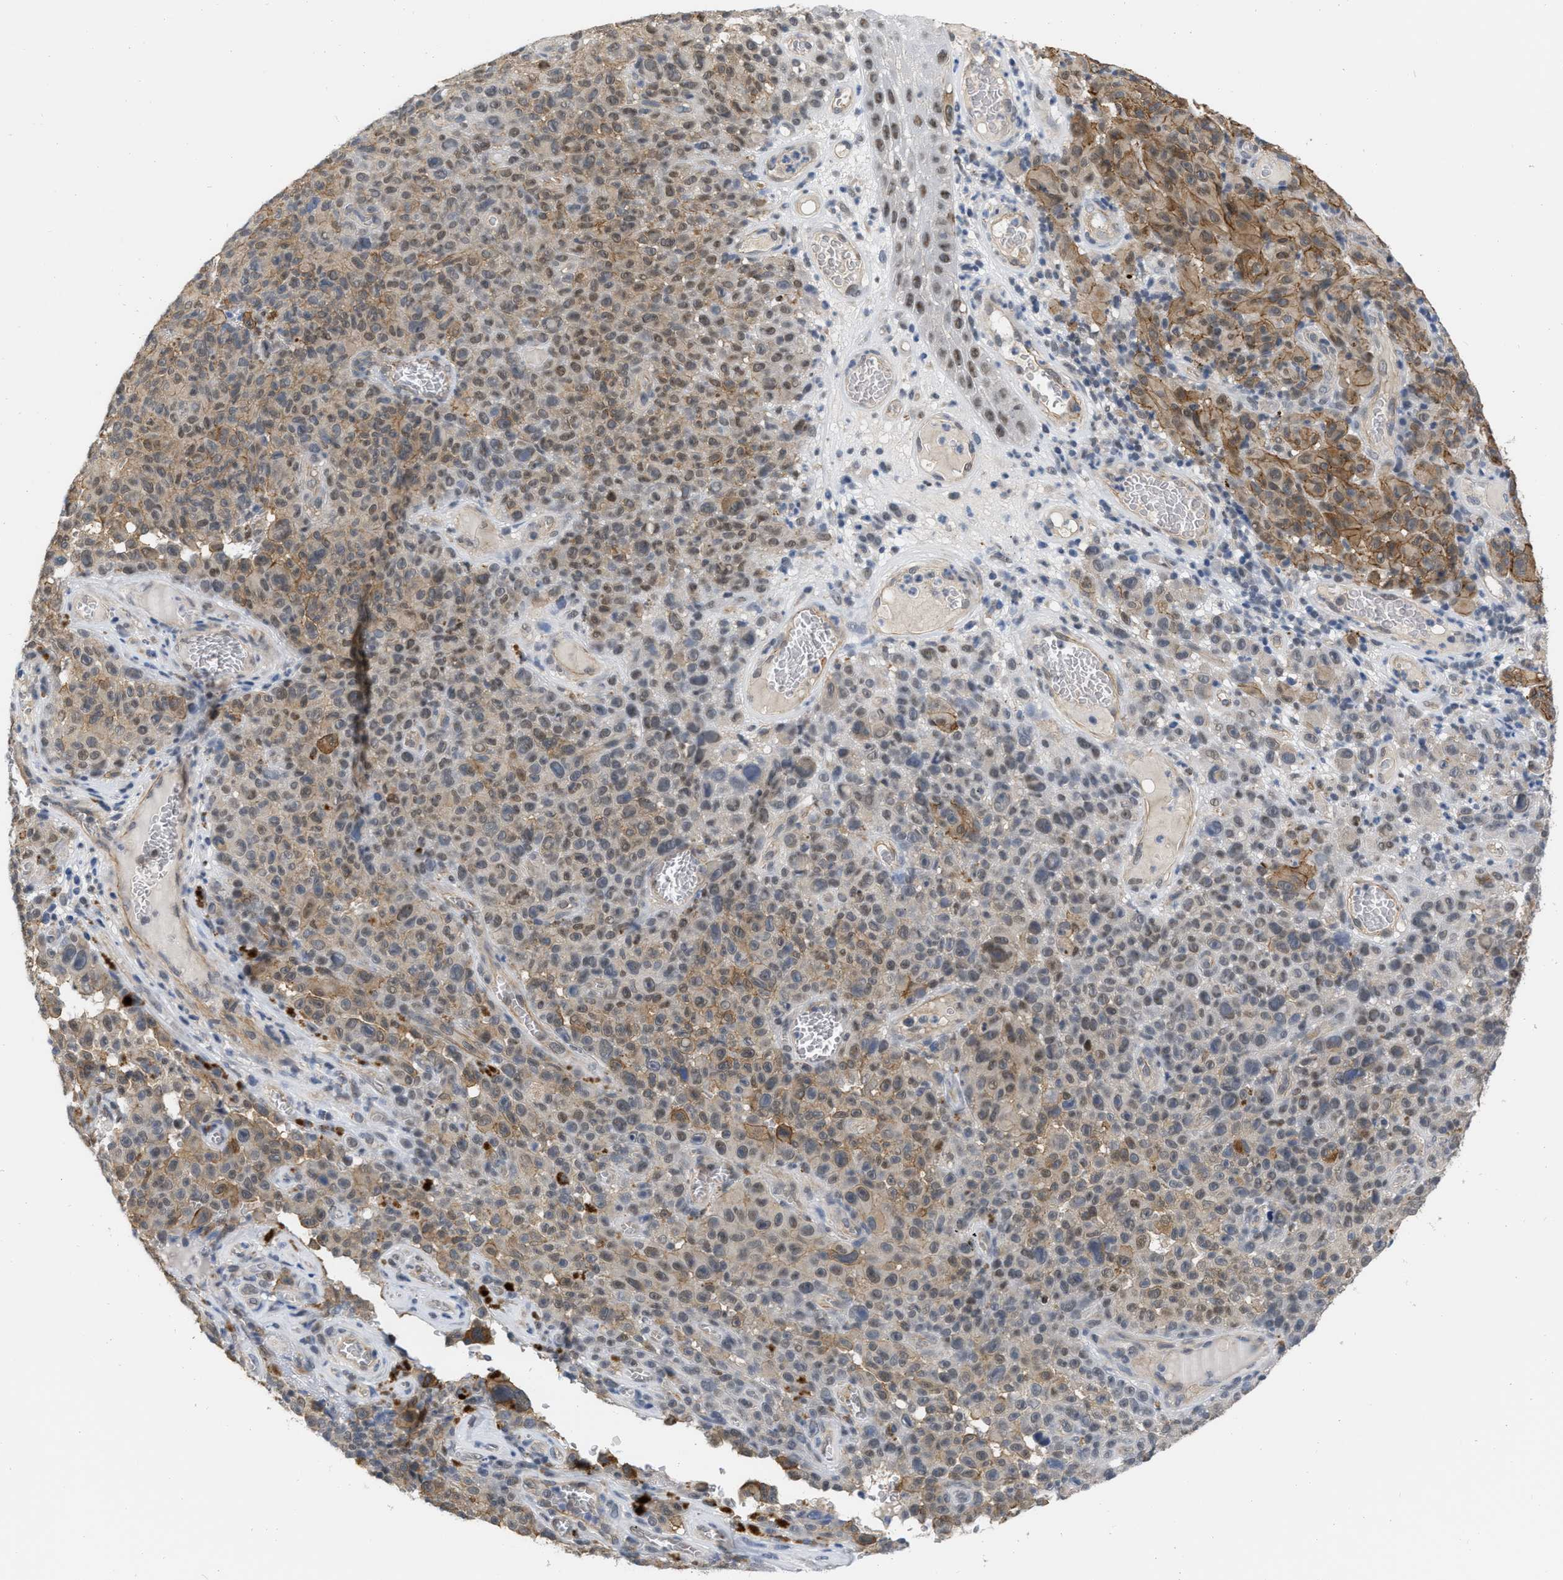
{"staining": {"intensity": "moderate", "quantity": "25%-75%", "location": "cytoplasmic/membranous"}, "tissue": "melanoma", "cell_type": "Tumor cells", "image_type": "cancer", "snomed": [{"axis": "morphology", "description": "Malignant melanoma, NOS"}, {"axis": "topography", "description": "Skin"}], "caption": "Protein staining of malignant melanoma tissue displays moderate cytoplasmic/membranous positivity in approximately 25%-75% of tumor cells.", "gene": "NAPEPLD", "patient": {"sex": "female", "age": 82}}